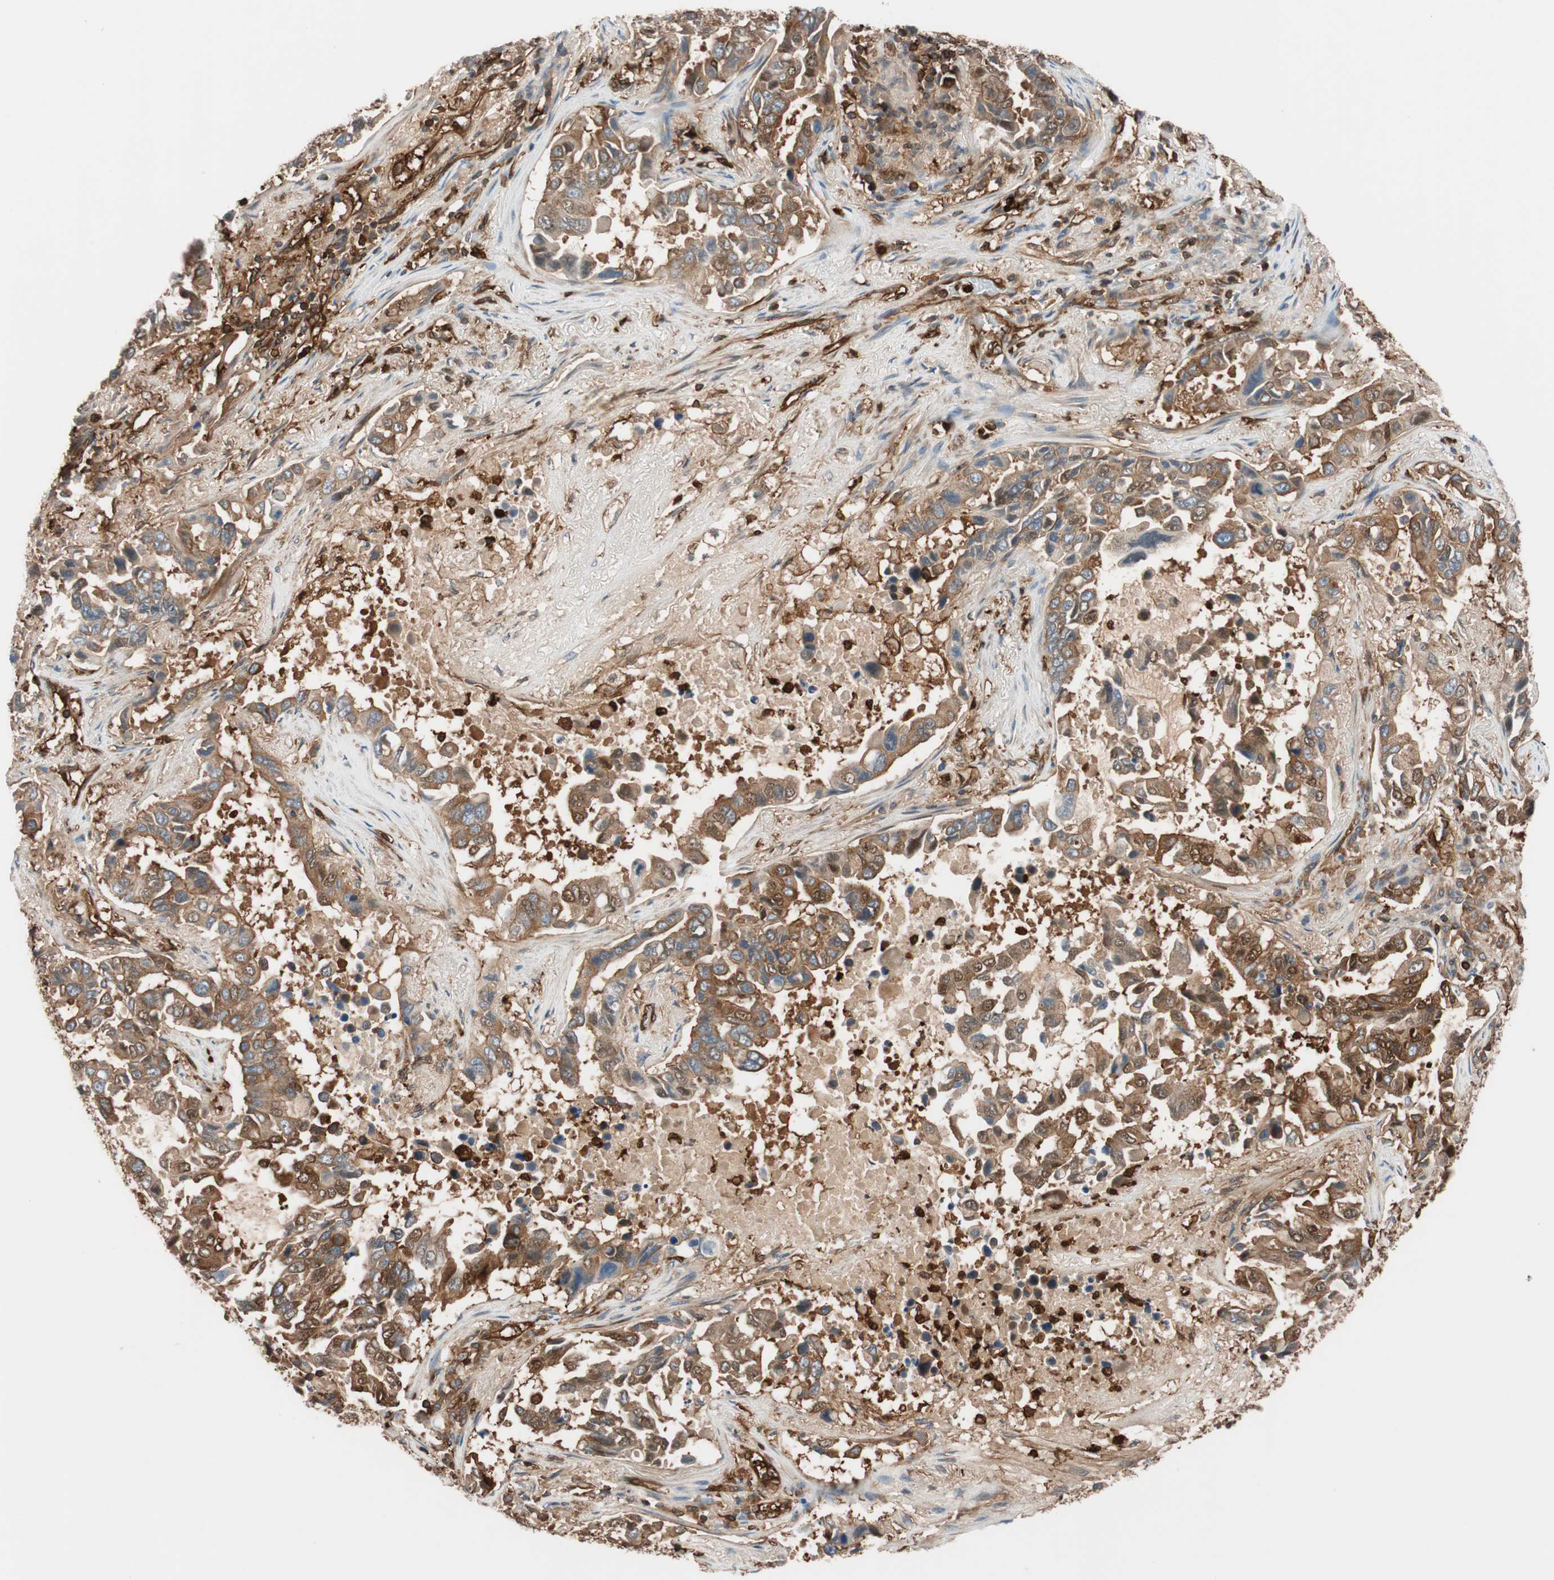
{"staining": {"intensity": "strong", "quantity": ">75%", "location": "cytoplasmic/membranous"}, "tissue": "lung cancer", "cell_type": "Tumor cells", "image_type": "cancer", "snomed": [{"axis": "morphology", "description": "Adenocarcinoma, NOS"}, {"axis": "topography", "description": "Lung"}], "caption": "Brown immunohistochemical staining in human lung adenocarcinoma shows strong cytoplasmic/membranous staining in approximately >75% of tumor cells.", "gene": "VASP", "patient": {"sex": "male", "age": 64}}